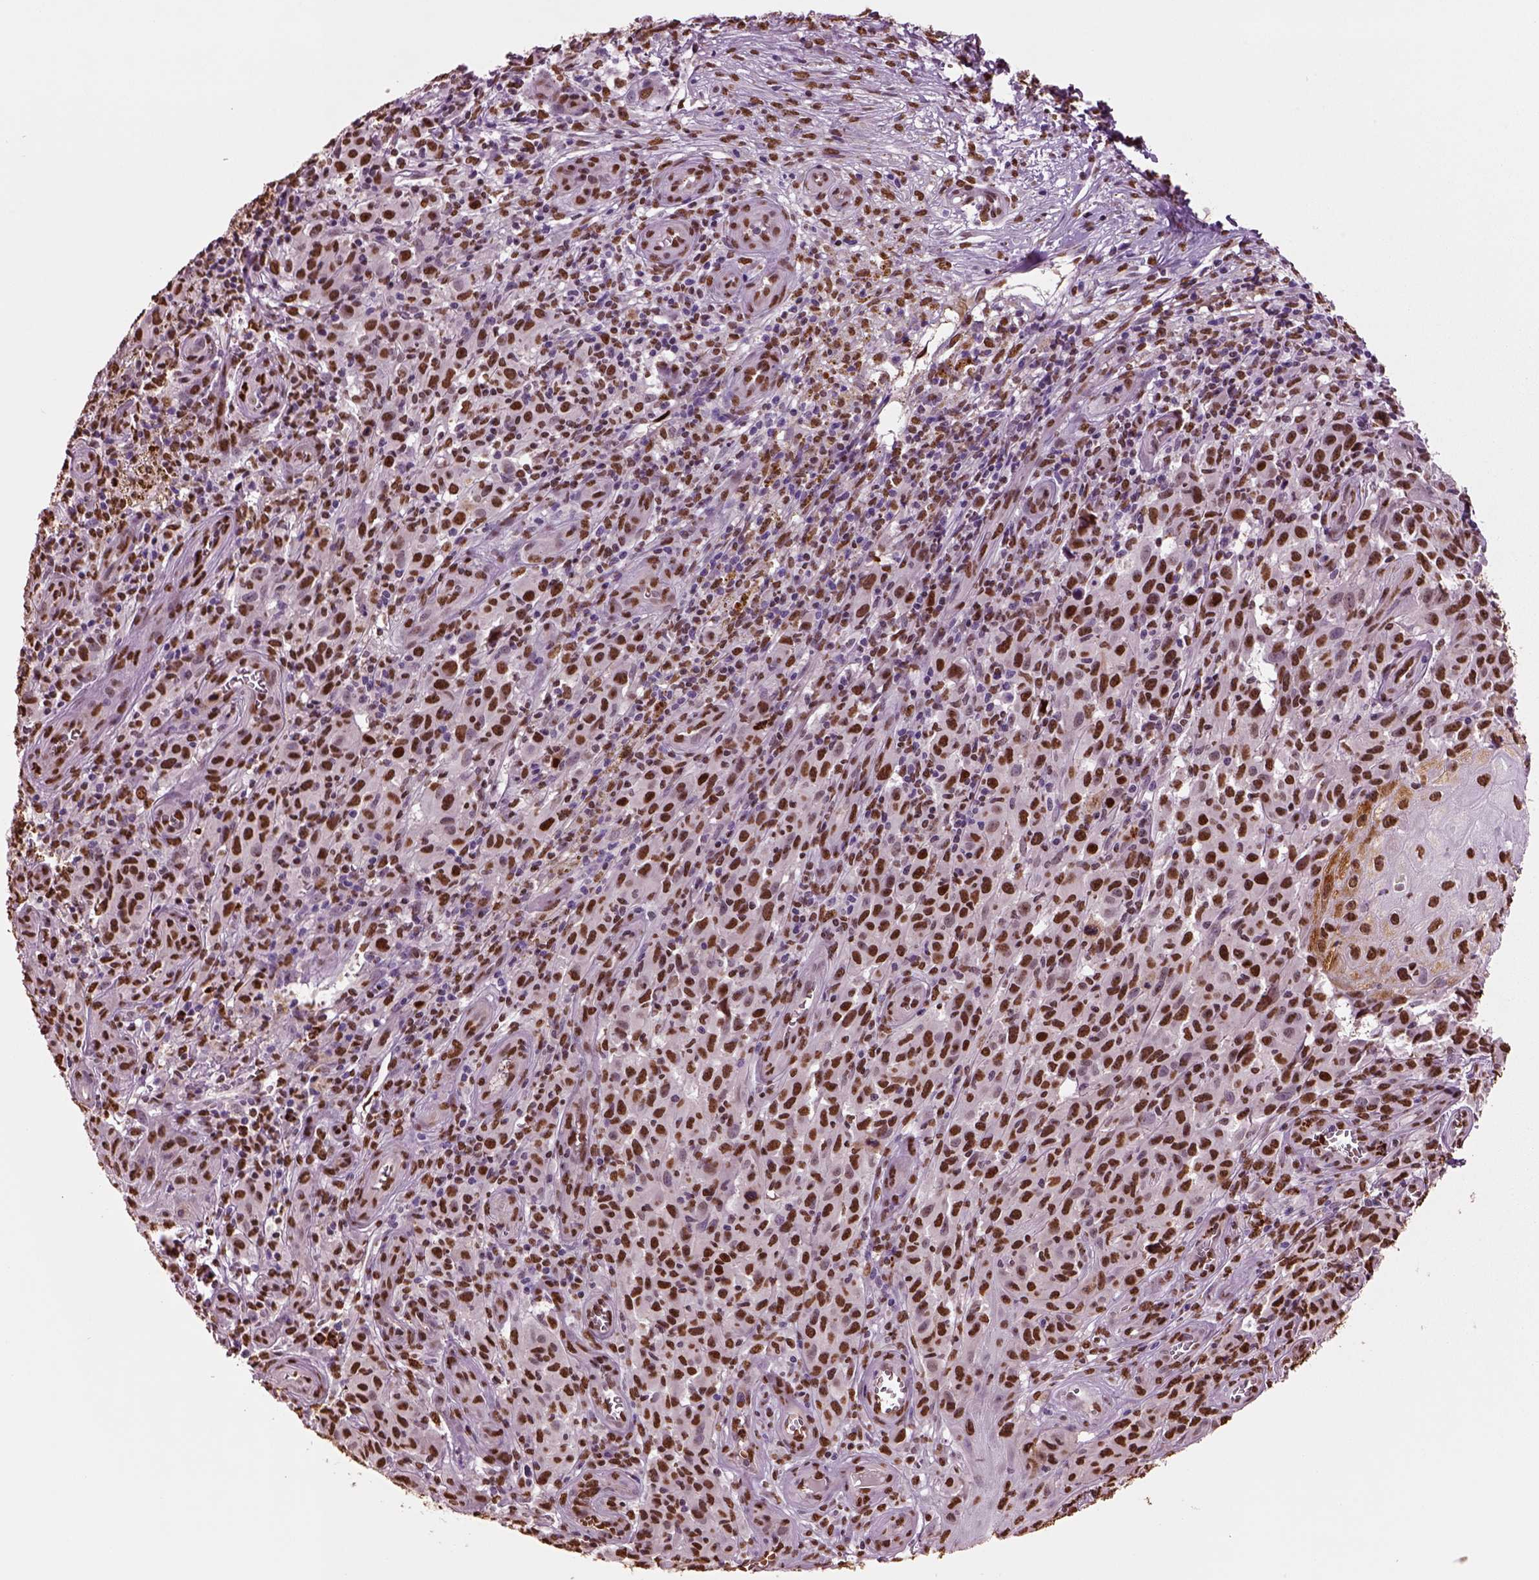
{"staining": {"intensity": "strong", "quantity": ">75%", "location": "nuclear"}, "tissue": "melanoma", "cell_type": "Tumor cells", "image_type": "cancer", "snomed": [{"axis": "morphology", "description": "Malignant melanoma, NOS"}, {"axis": "topography", "description": "Skin"}], "caption": "Melanoma was stained to show a protein in brown. There is high levels of strong nuclear positivity in about >75% of tumor cells. (DAB (3,3'-diaminobenzidine) = brown stain, brightfield microscopy at high magnification).", "gene": "DDX3X", "patient": {"sex": "female", "age": 53}}